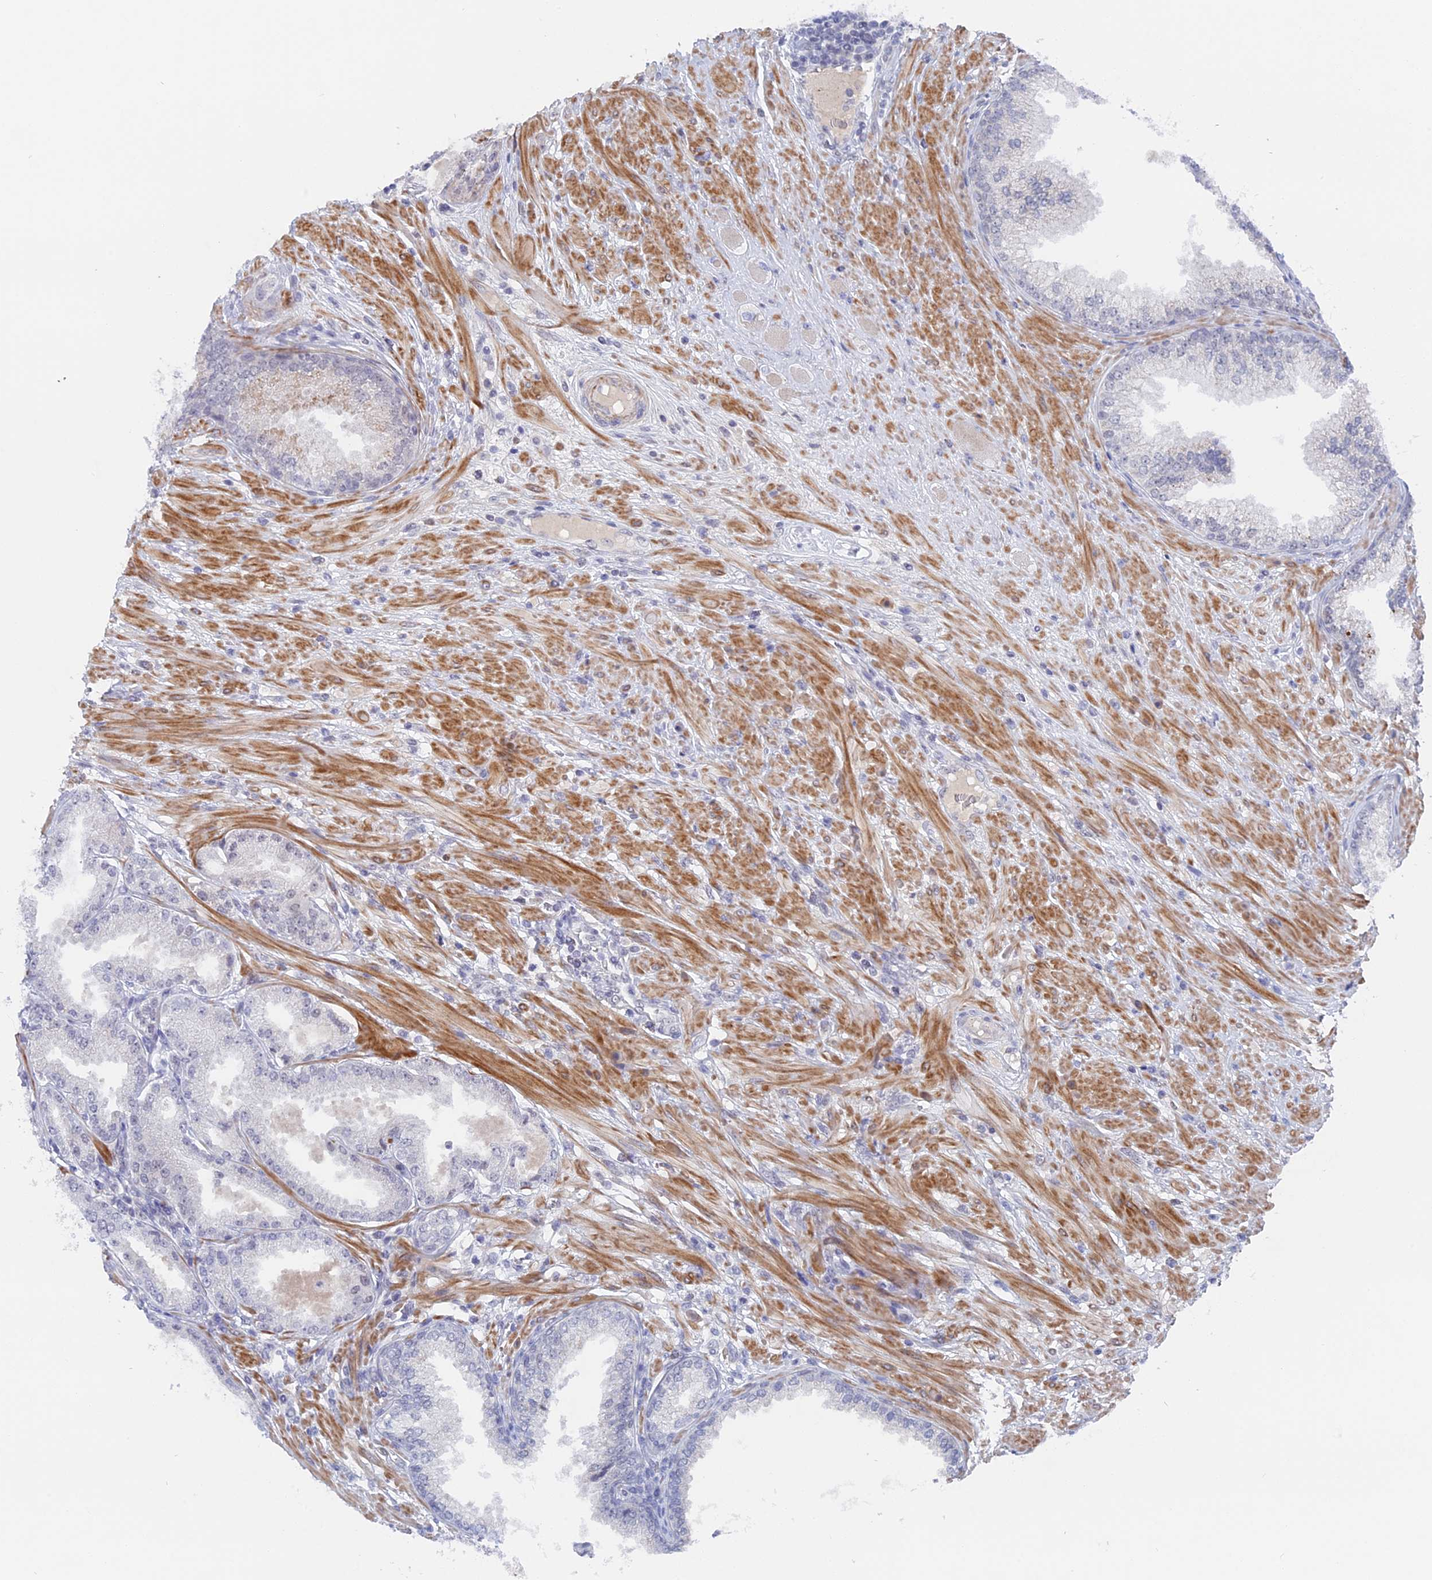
{"staining": {"intensity": "negative", "quantity": "none", "location": "none"}, "tissue": "prostate cancer", "cell_type": "Tumor cells", "image_type": "cancer", "snomed": [{"axis": "morphology", "description": "Adenocarcinoma, High grade"}, {"axis": "topography", "description": "Prostate"}], "caption": "Immunohistochemistry (IHC) micrograph of prostate cancer (high-grade adenocarcinoma) stained for a protein (brown), which demonstrates no positivity in tumor cells.", "gene": "BRD2", "patient": {"sex": "male", "age": 71}}